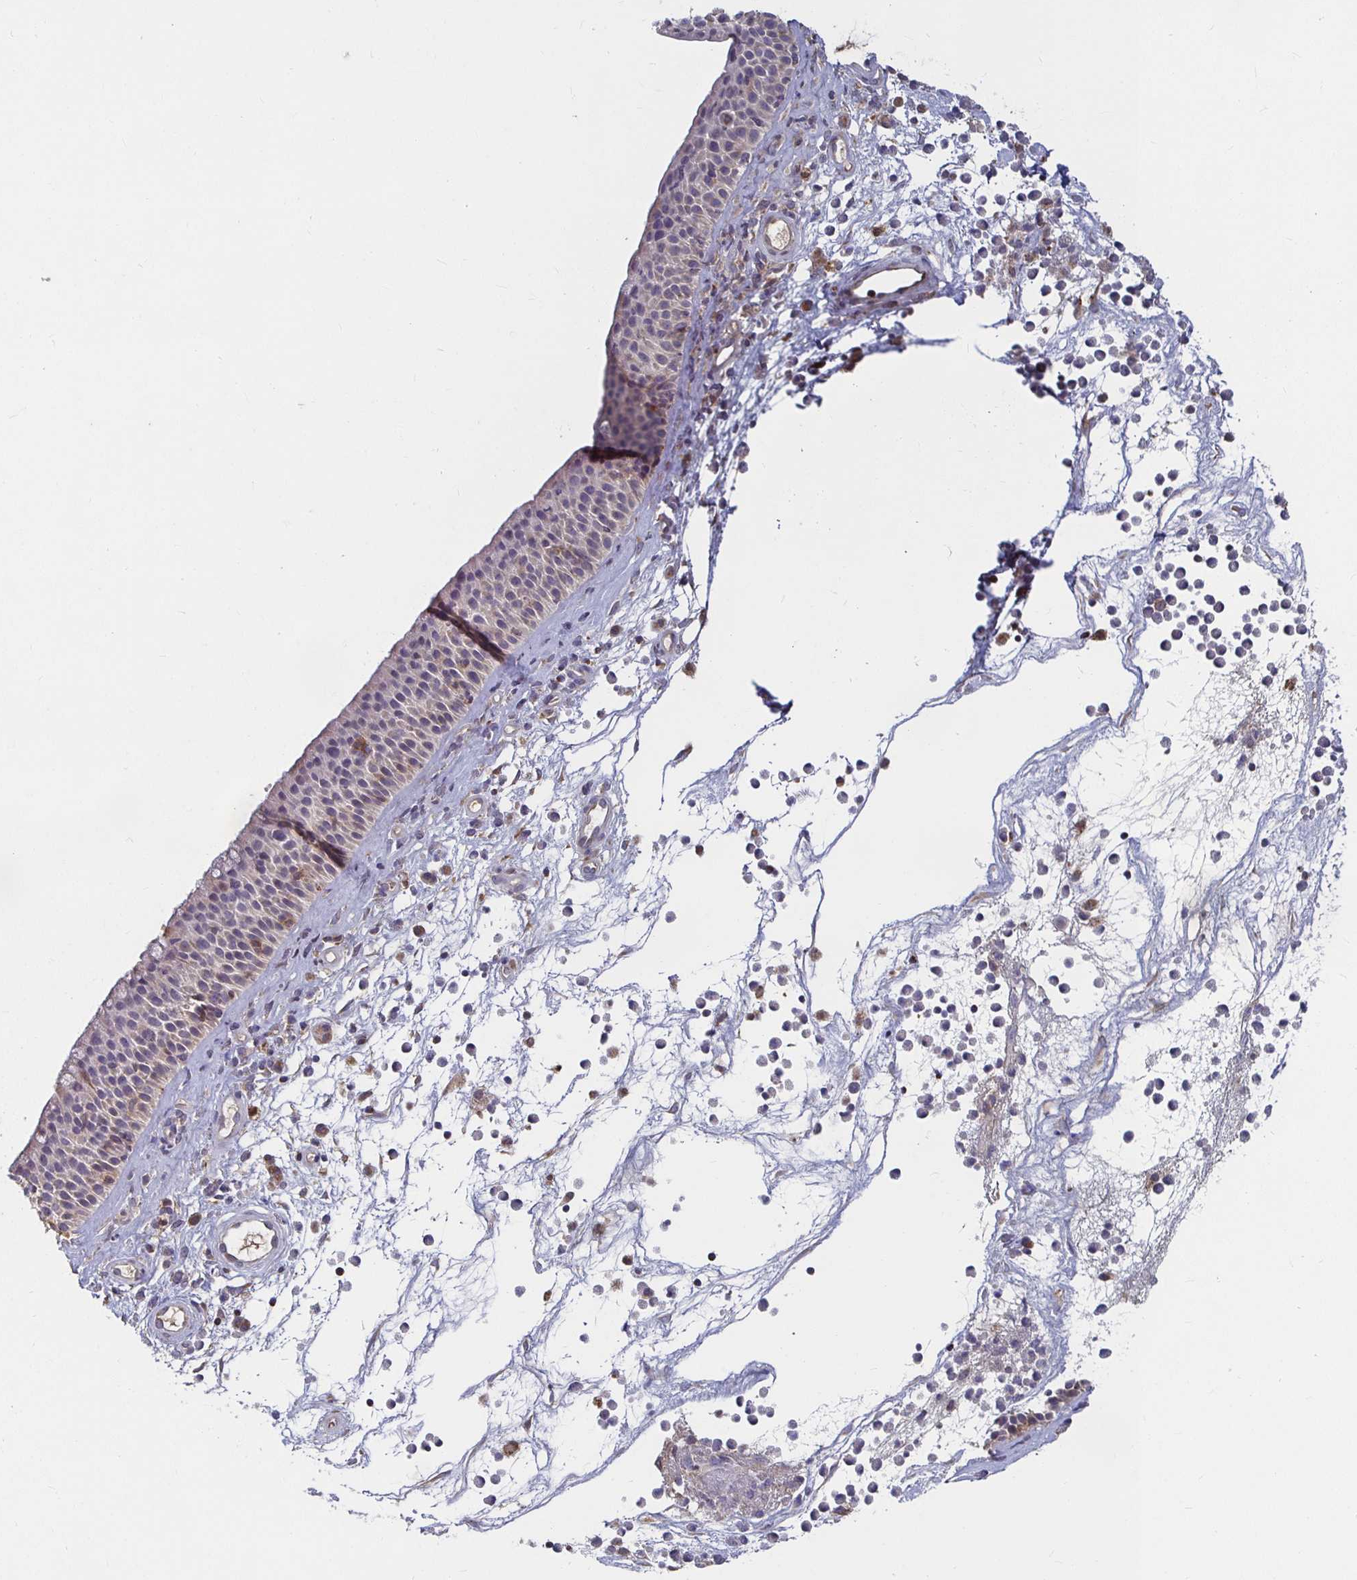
{"staining": {"intensity": "negative", "quantity": "none", "location": "none"}, "tissue": "nasopharynx", "cell_type": "Respiratory epithelial cells", "image_type": "normal", "snomed": [{"axis": "morphology", "description": "Normal tissue, NOS"}, {"axis": "topography", "description": "Nasopharynx"}], "caption": "An immunohistochemistry image of benign nasopharynx is shown. There is no staining in respiratory epithelial cells of nasopharynx.", "gene": "RNF144B", "patient": {"sex": "male", "age": 56}}